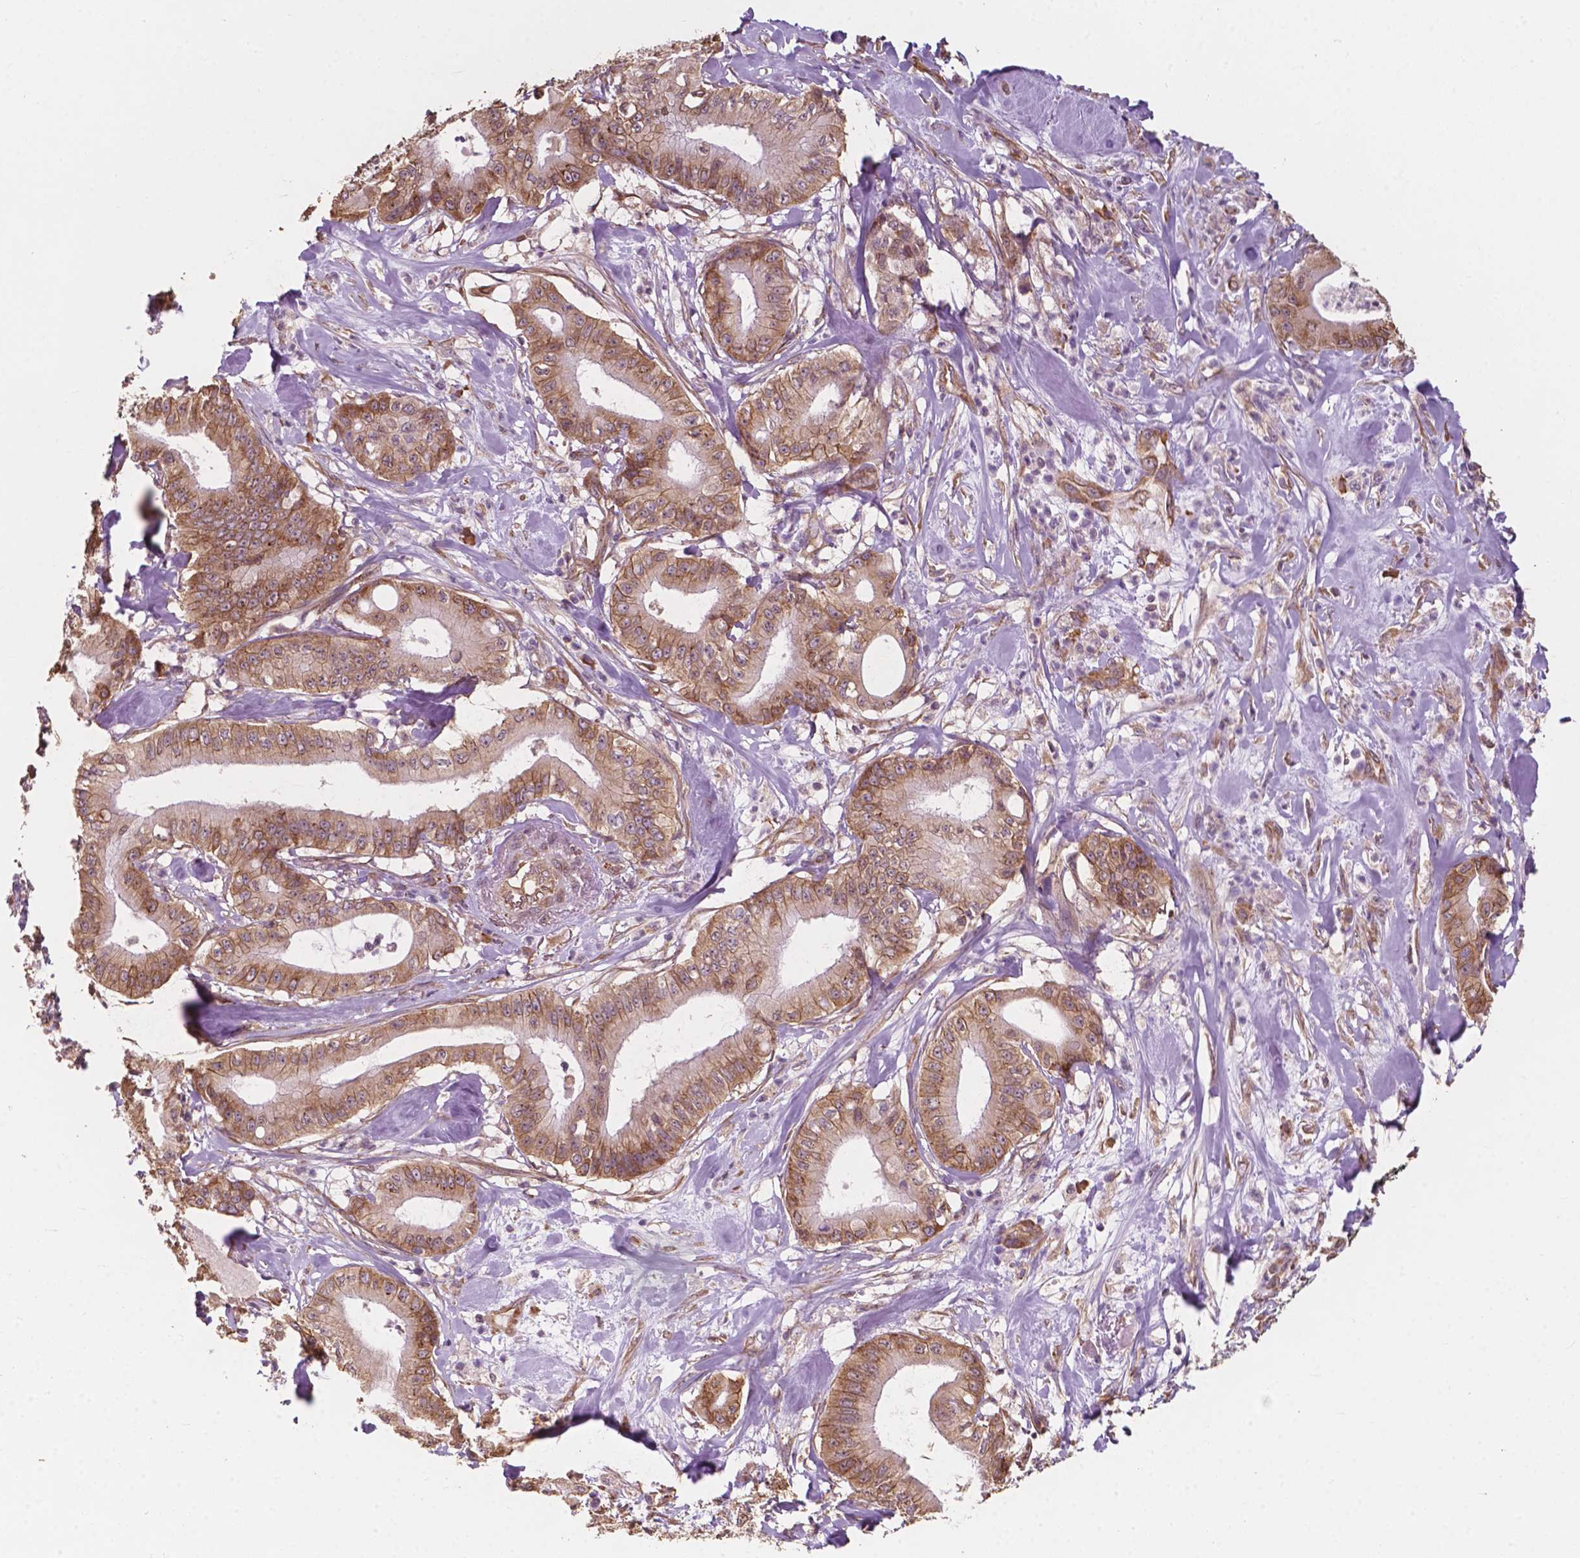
{"staining": {"intensity": "moderate", "quantity": "25%-75%", "location": "cytoplasmic/membranous"}, "tissue": "pancreatic cancer", "cell_type": "Tumor cells", "image_type": "cancer", "snomed": [{"axis": "morphology", "description": "Adenocarcinoma, NOS"}, {"axis": "topography", "description": "Pancreas"}], "caption": "Pancreatic cancer tissue demonstrates moderate cytoplasmic/membranous staining in approximately 25%-75% of tumor cells, visualized by immunohistochemistry. (DAB IHC, brown staining for protein, blue staining for nuclei).", "gene": "G3BP1", "patient": {"sex": "male", "age": 71}}